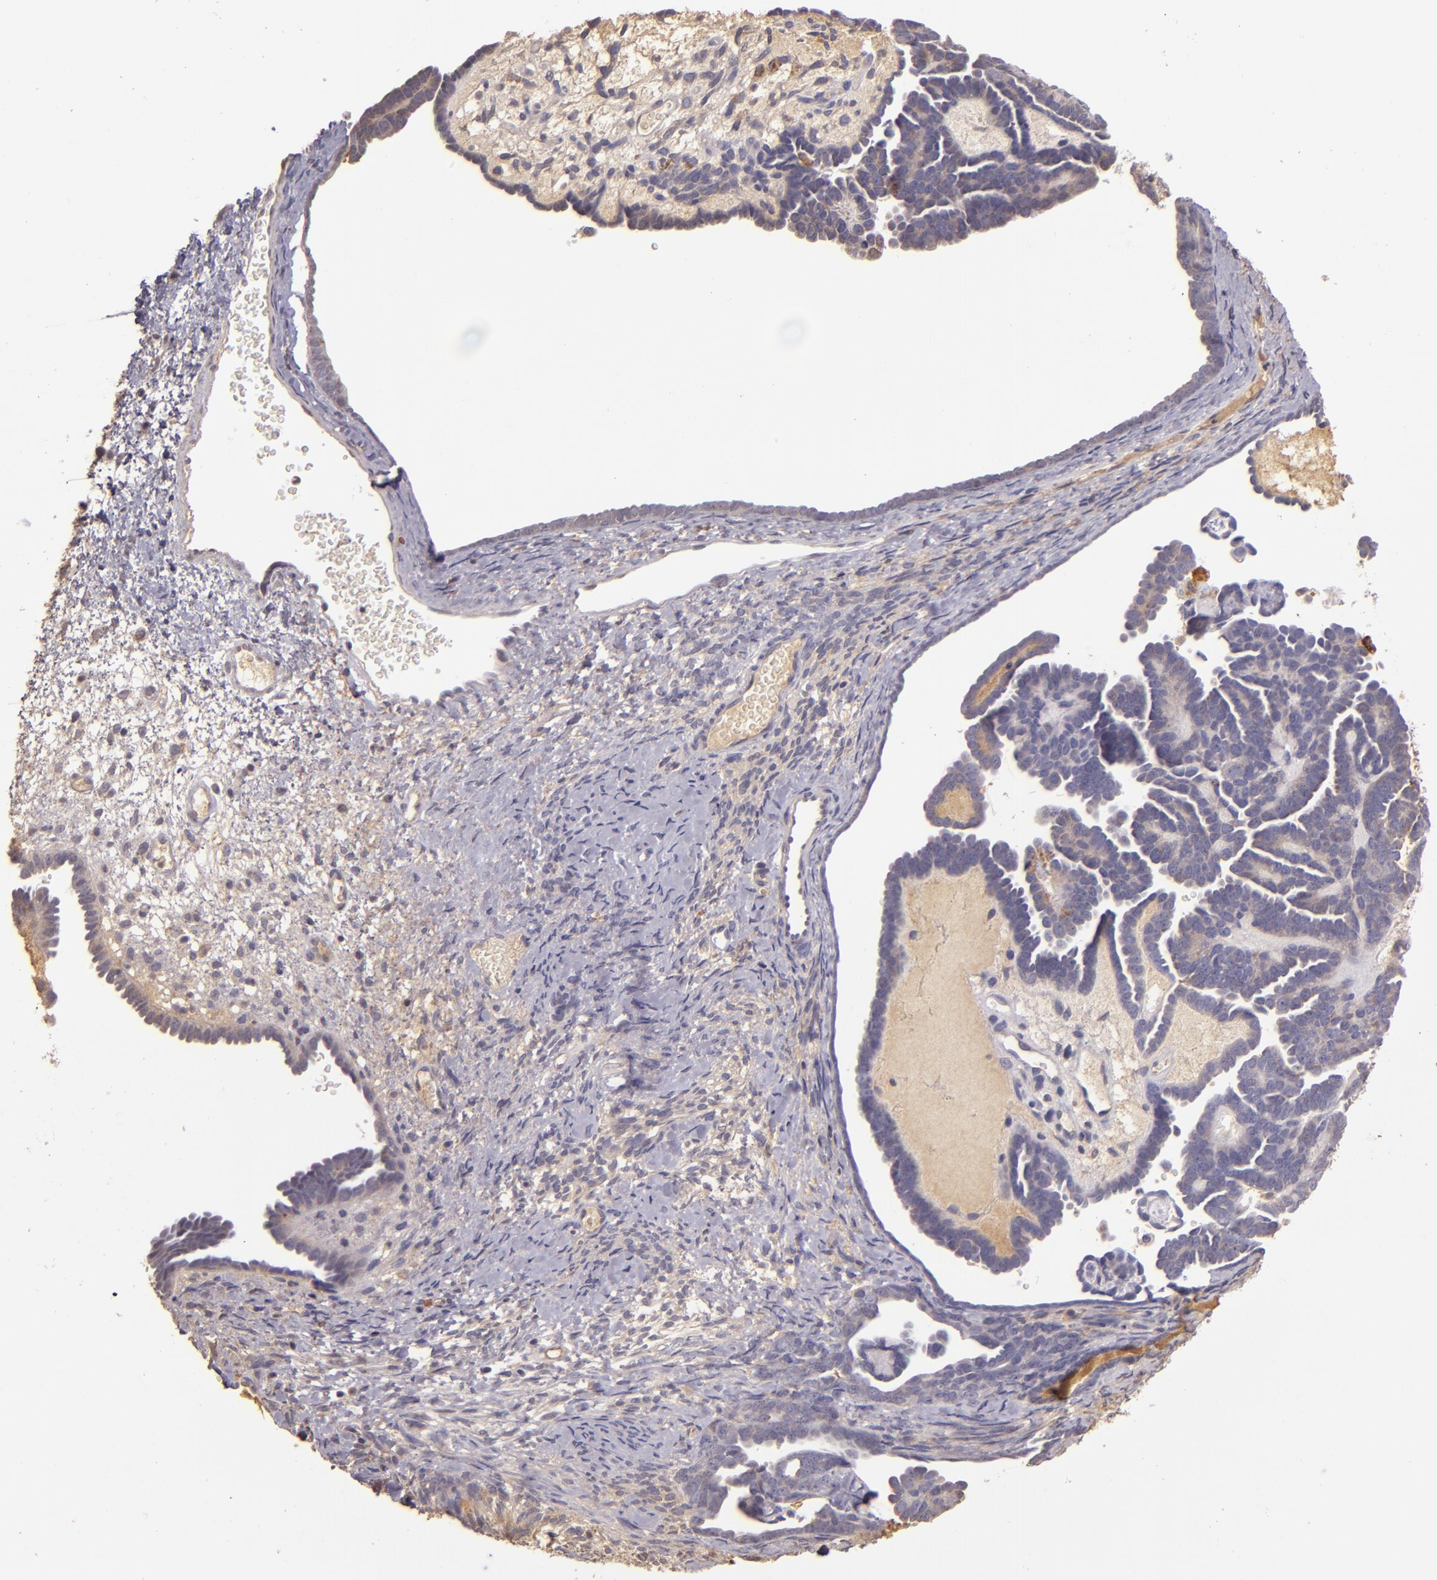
{"staining": {"intensity": "weak", "quantity": "25%-75%", "location": "cytoplasmic/membranous"}, "tissue": "endometrial cancer", "cell_type": "Tumor cells", "image_type": "cancer", "snomed": [{"axis": "morphology", "description": "Neoplasm, malignant, NOS"}, {"axis": "topography", "description": "Endometrium"}], "caption": "A histopathology image showing weak cytoplasmic/membranous expression in approximately 25%-75% of tumor cells in endometrial cancer, as visualized by brown immunohistochemical staining.", "gene": "ABL1", "patient": {"sex": "female", "age": 74}}